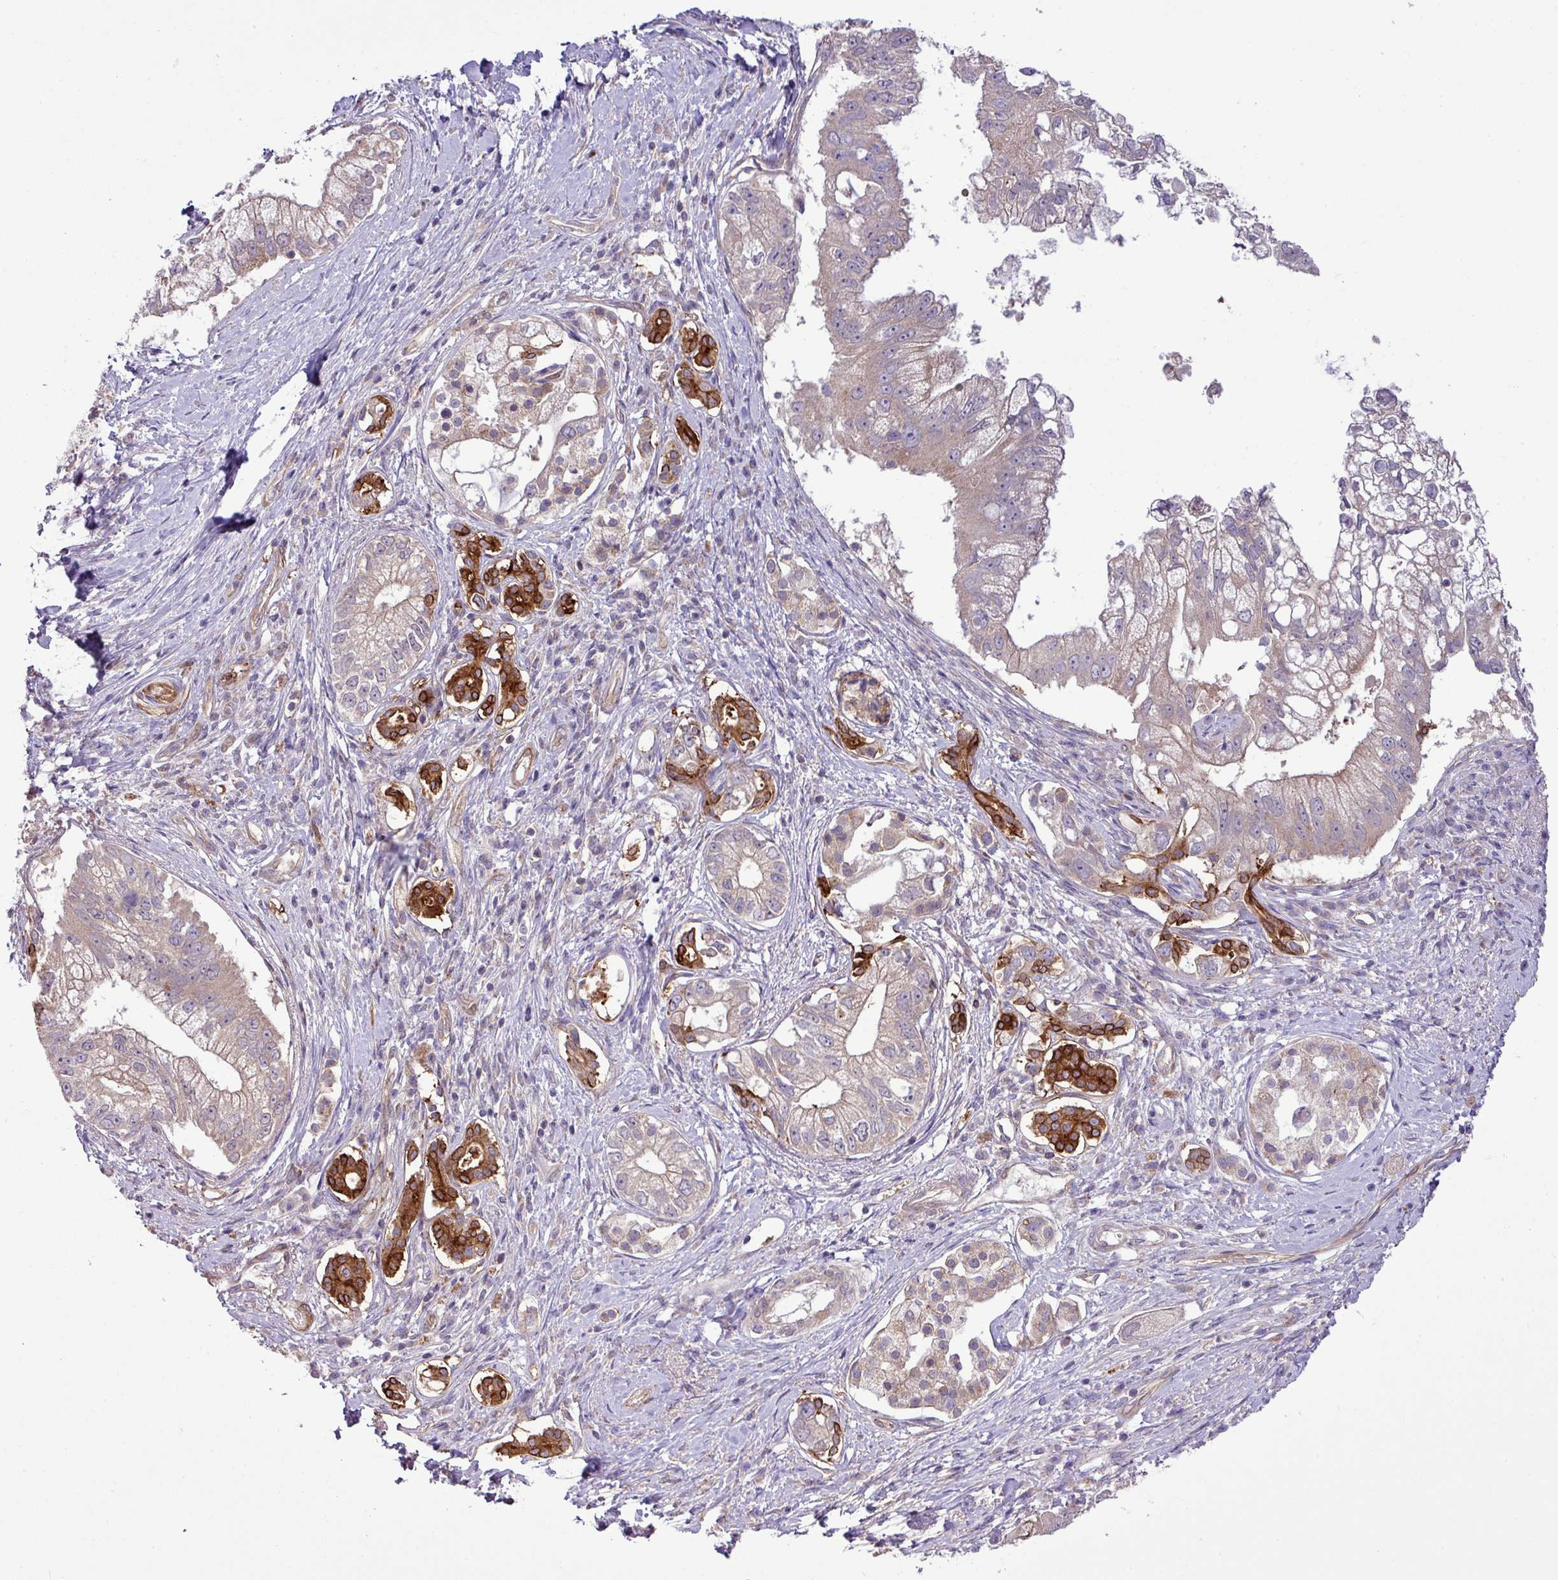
{"staining": {"intensity": "strong", "quantity": "<25%", "location": "cytoplasmic/membranous"}, "tissue": "pancreatic cancer", "cell_type": "Tumor cells", "image_type": "cancer", "snomed": [{"axis": "morphology", "description": "Adenocarcinoma, NOS"}, {"axis": "topography", "description": "Pancreas"}], "caption": "The image exhibits a brown stain indicating the presence of a protein in the cytoplasmic/membranous of tumor cells in adenocarcinoma (pancreatic).", "gene": "XIAP", "patient": {"sex": "male", "age": 70}}